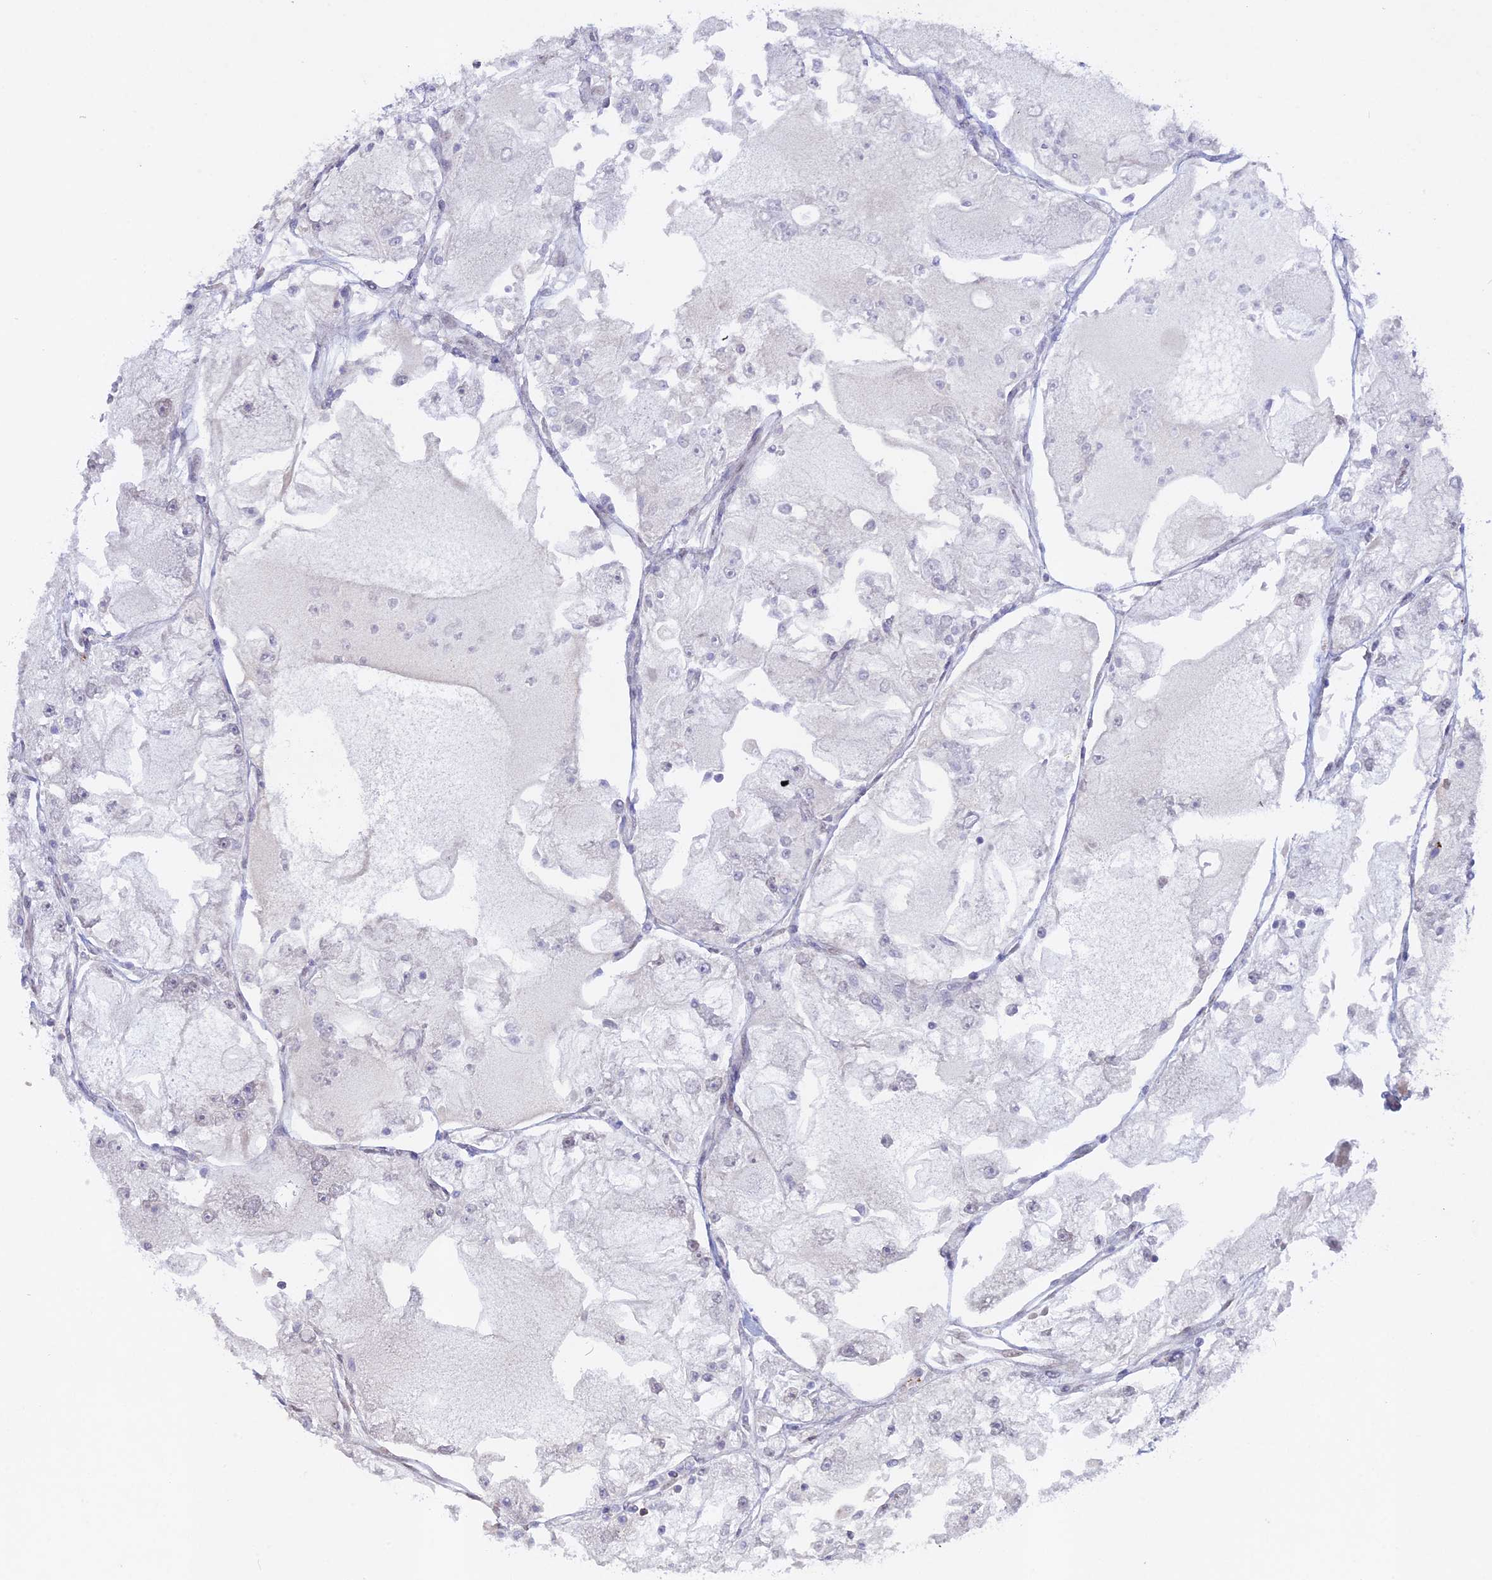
{"staining": {"intensity": "negative", "quantity": "none", "location": "none"}, "tissue": "renal cancer", "cell_type": "Tumor cells", "image_type": "cancer", "snomed": [{"axis": "morphology", "description": "Adenocarcinoma, NOS"}, {"axis": "topography", "description": "Kidney"}], "caption": "Human renal cancer stained for a protein using IHC displays no expression in tumor cells.", "gene": "CCDC154", "patient": {"sex": "female", "age": 72}}